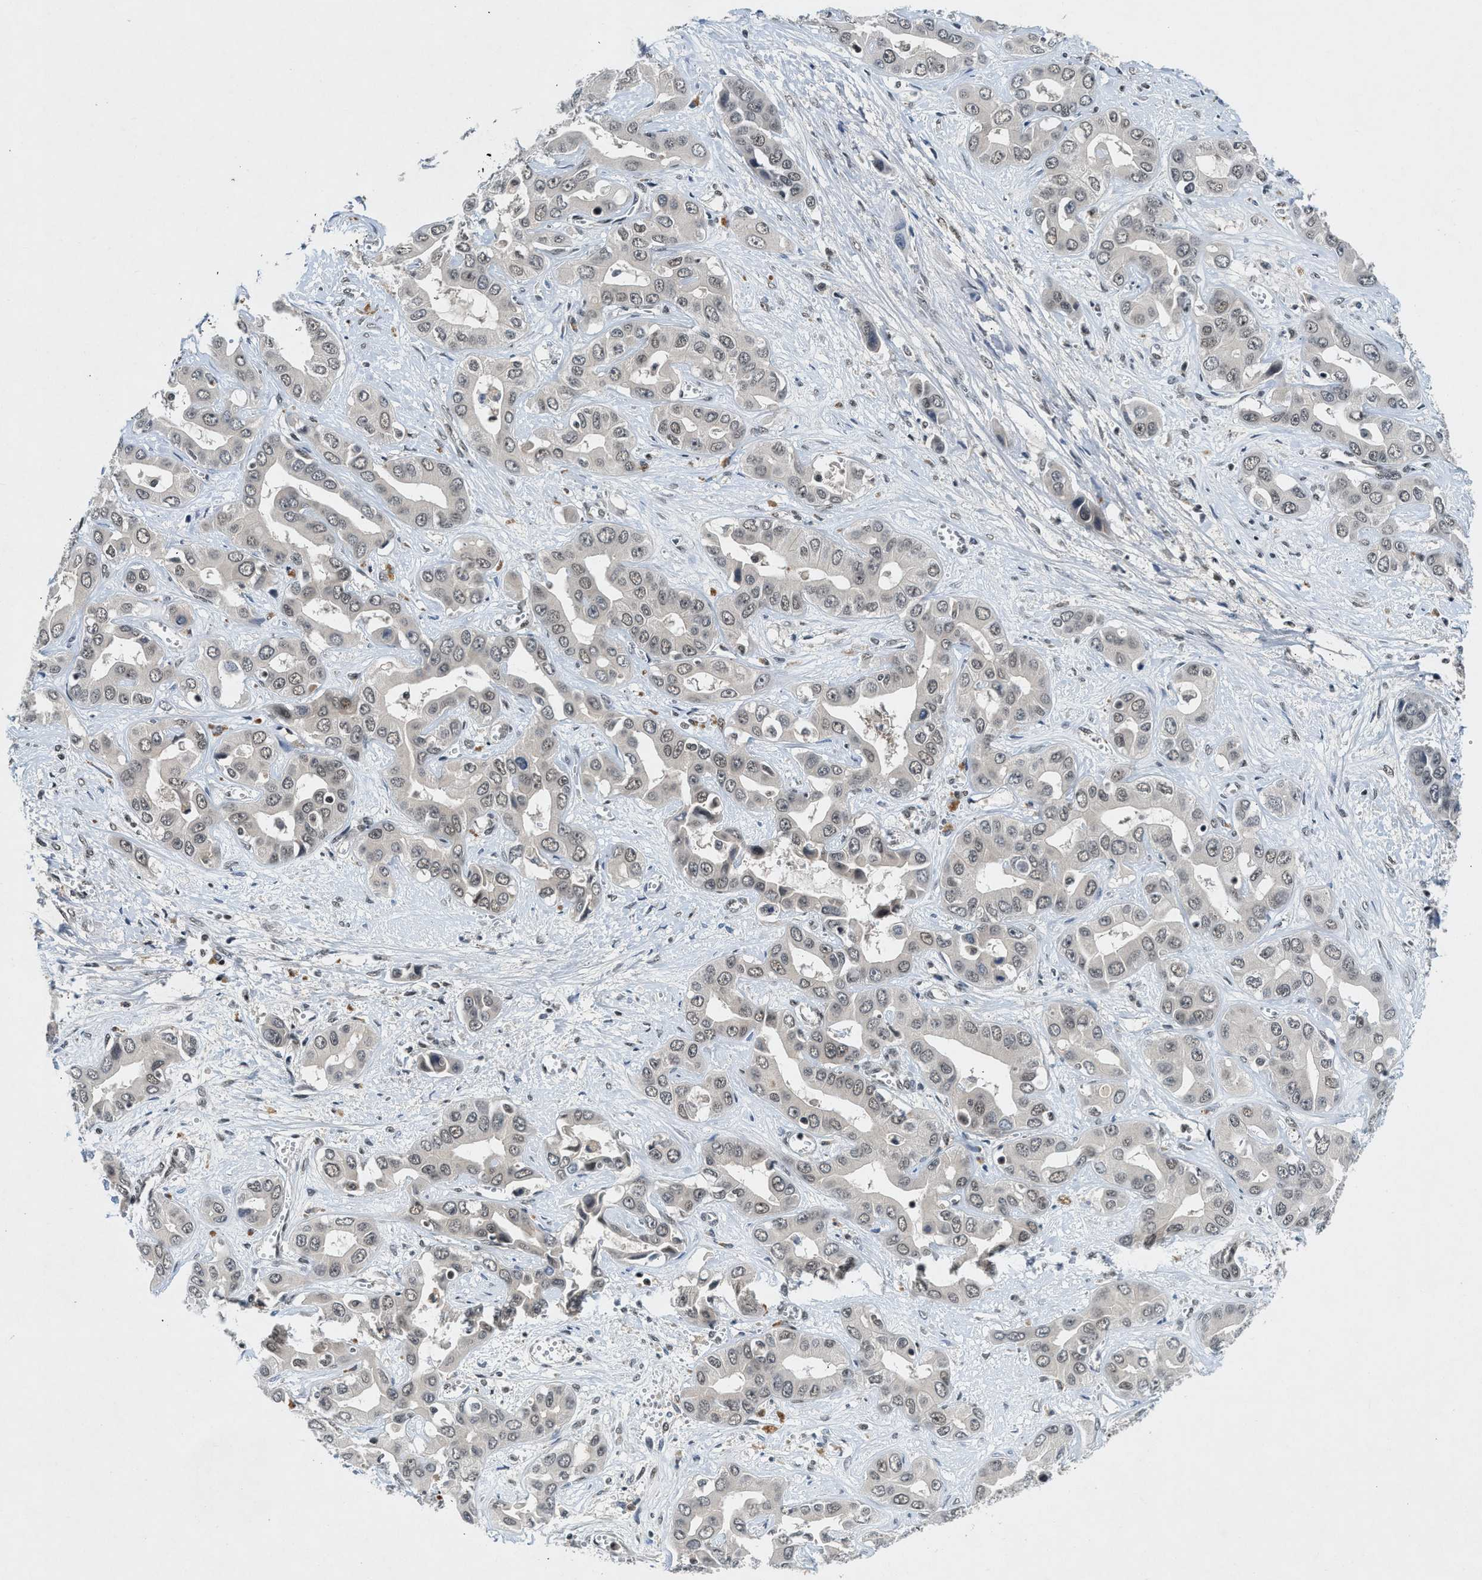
{"staining": {"intensity": "weak", "quantity": "25%-75%", "location": "nuclear"}, "tissue": "liver cancer", "cell_type": "Tumor cells", "image_type": "cancer", "snomed": [{"axis": "morphology", "description": "Cholangiocarcinoma"}, {"axis": "topography", "description": "Liver"}], "caption": "Weak nuclear positivity for a protein is identified in approximately 25%-75% of tumor cells of liver cancer (cholangiocarcinoma) using IHC.", "gene": "NCOA1", "patient": {"sex": "female", "age": 52}}